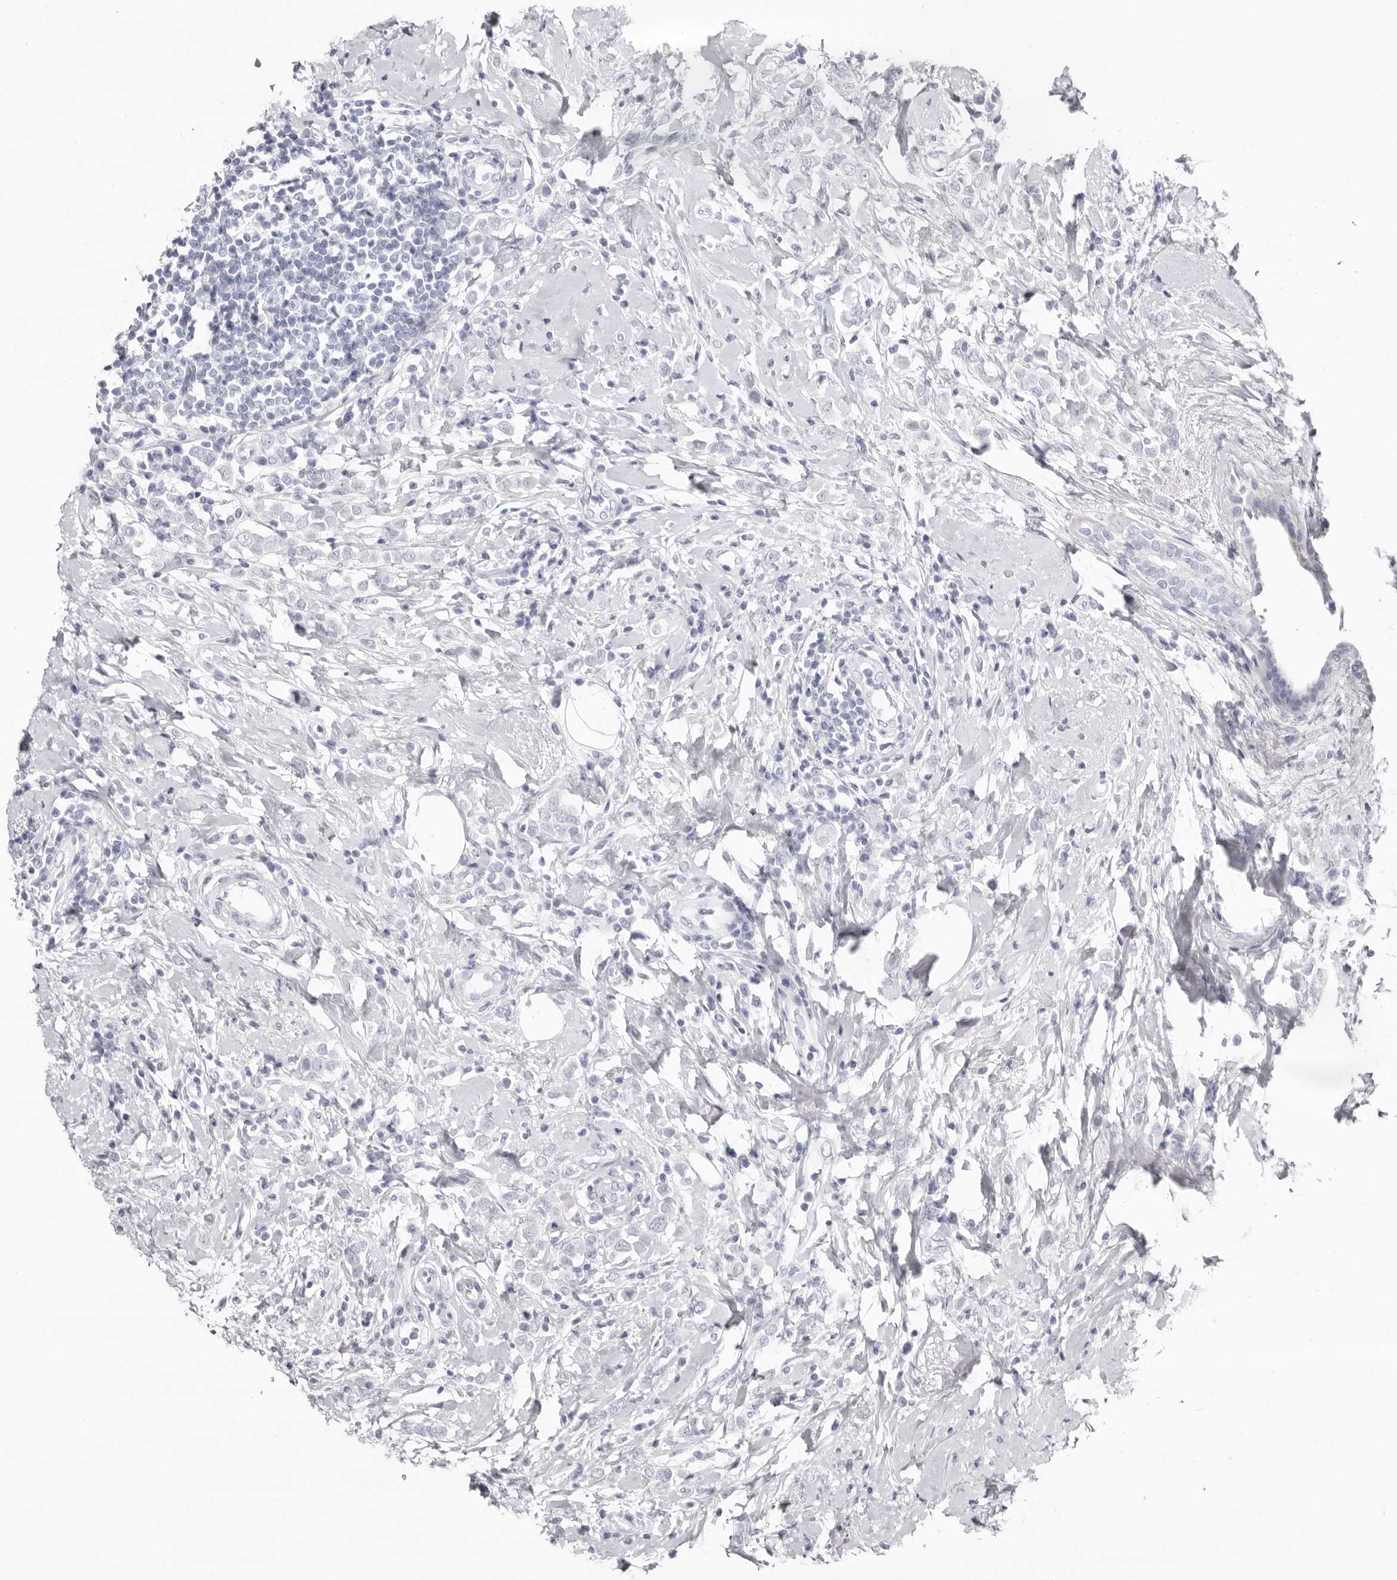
{"staining": {"intensity": "negative", "quantity": "none", "location": "none"}, "tissue": "breast cancer", "cell_type": "Tumor cells", "image_type": "cancer", "snomed": [{"axis": "morphology", "description": "Lobular carcinoma"}, {"axis": "topography", "description": "Breast"}], "caption": "Micrograph shows no protein staining in tumor cells of breast cancer (lobular carcinoma) tissue.", "gene": "LPO", "patient": {"sex": "female", "age": 47}}